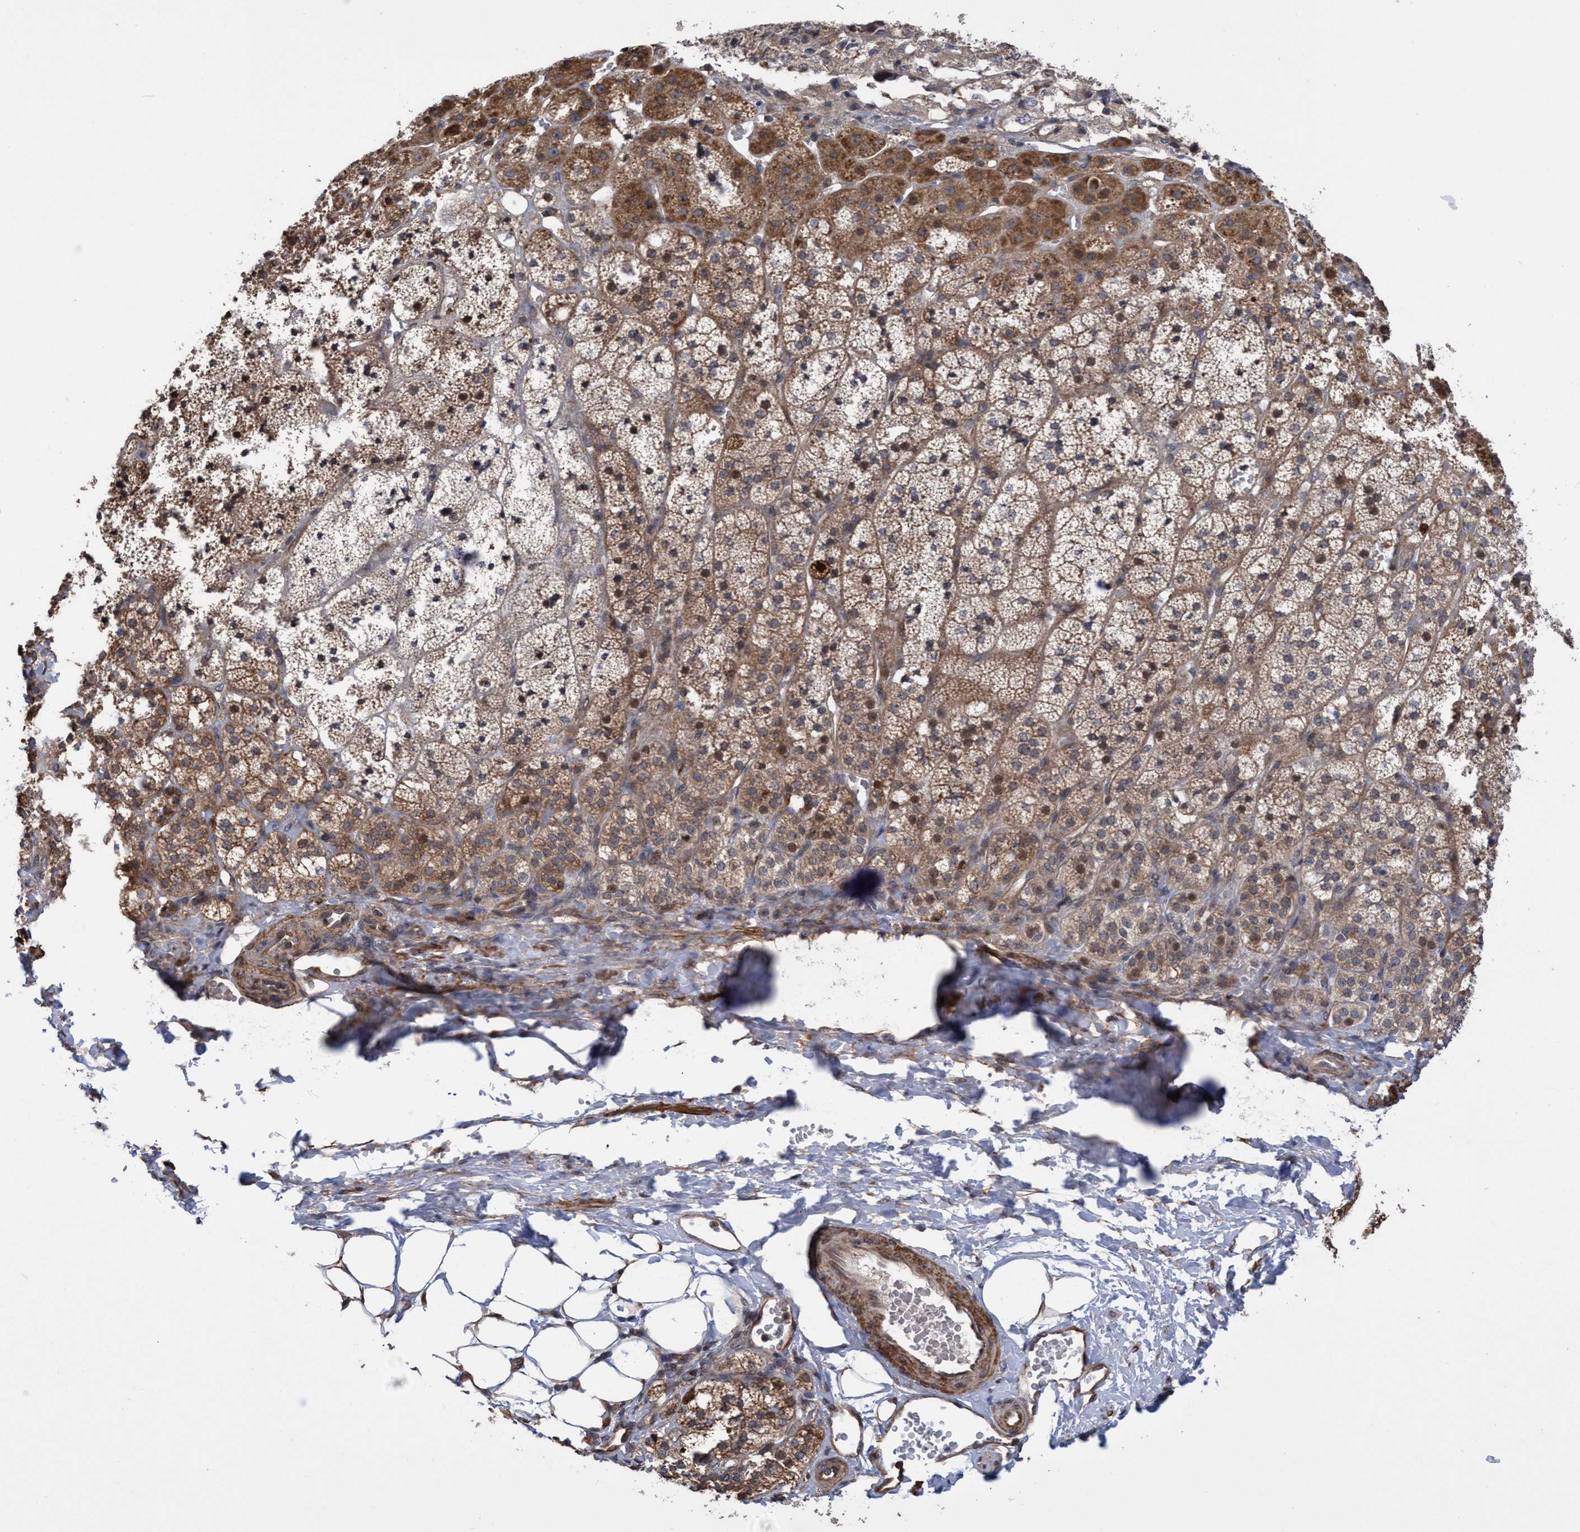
{"staining": {"intensity": "moderate", "quantity": ">75%", "location": "cytoplasmic/membranous,nuclear"}, "tissue": "adrenal gland", "cell_type": "Glandular cells", "image_type": "normal", "snomed": [{"axis": "morphology", "description": "Normal tissue, NOS"}, {"axis": "topography", "description": "Adrenal gland"}], "caption": "Immunohistochemistry micrograph of benign human adrenal gland stained for a protein (brown), which exhibits medium levels of moderate cytoplasmic/membranous,nuclear staining in about >75% of glandular cells.", "gene": "SLBP", "patient": {"sex": "female", "age": 44}}